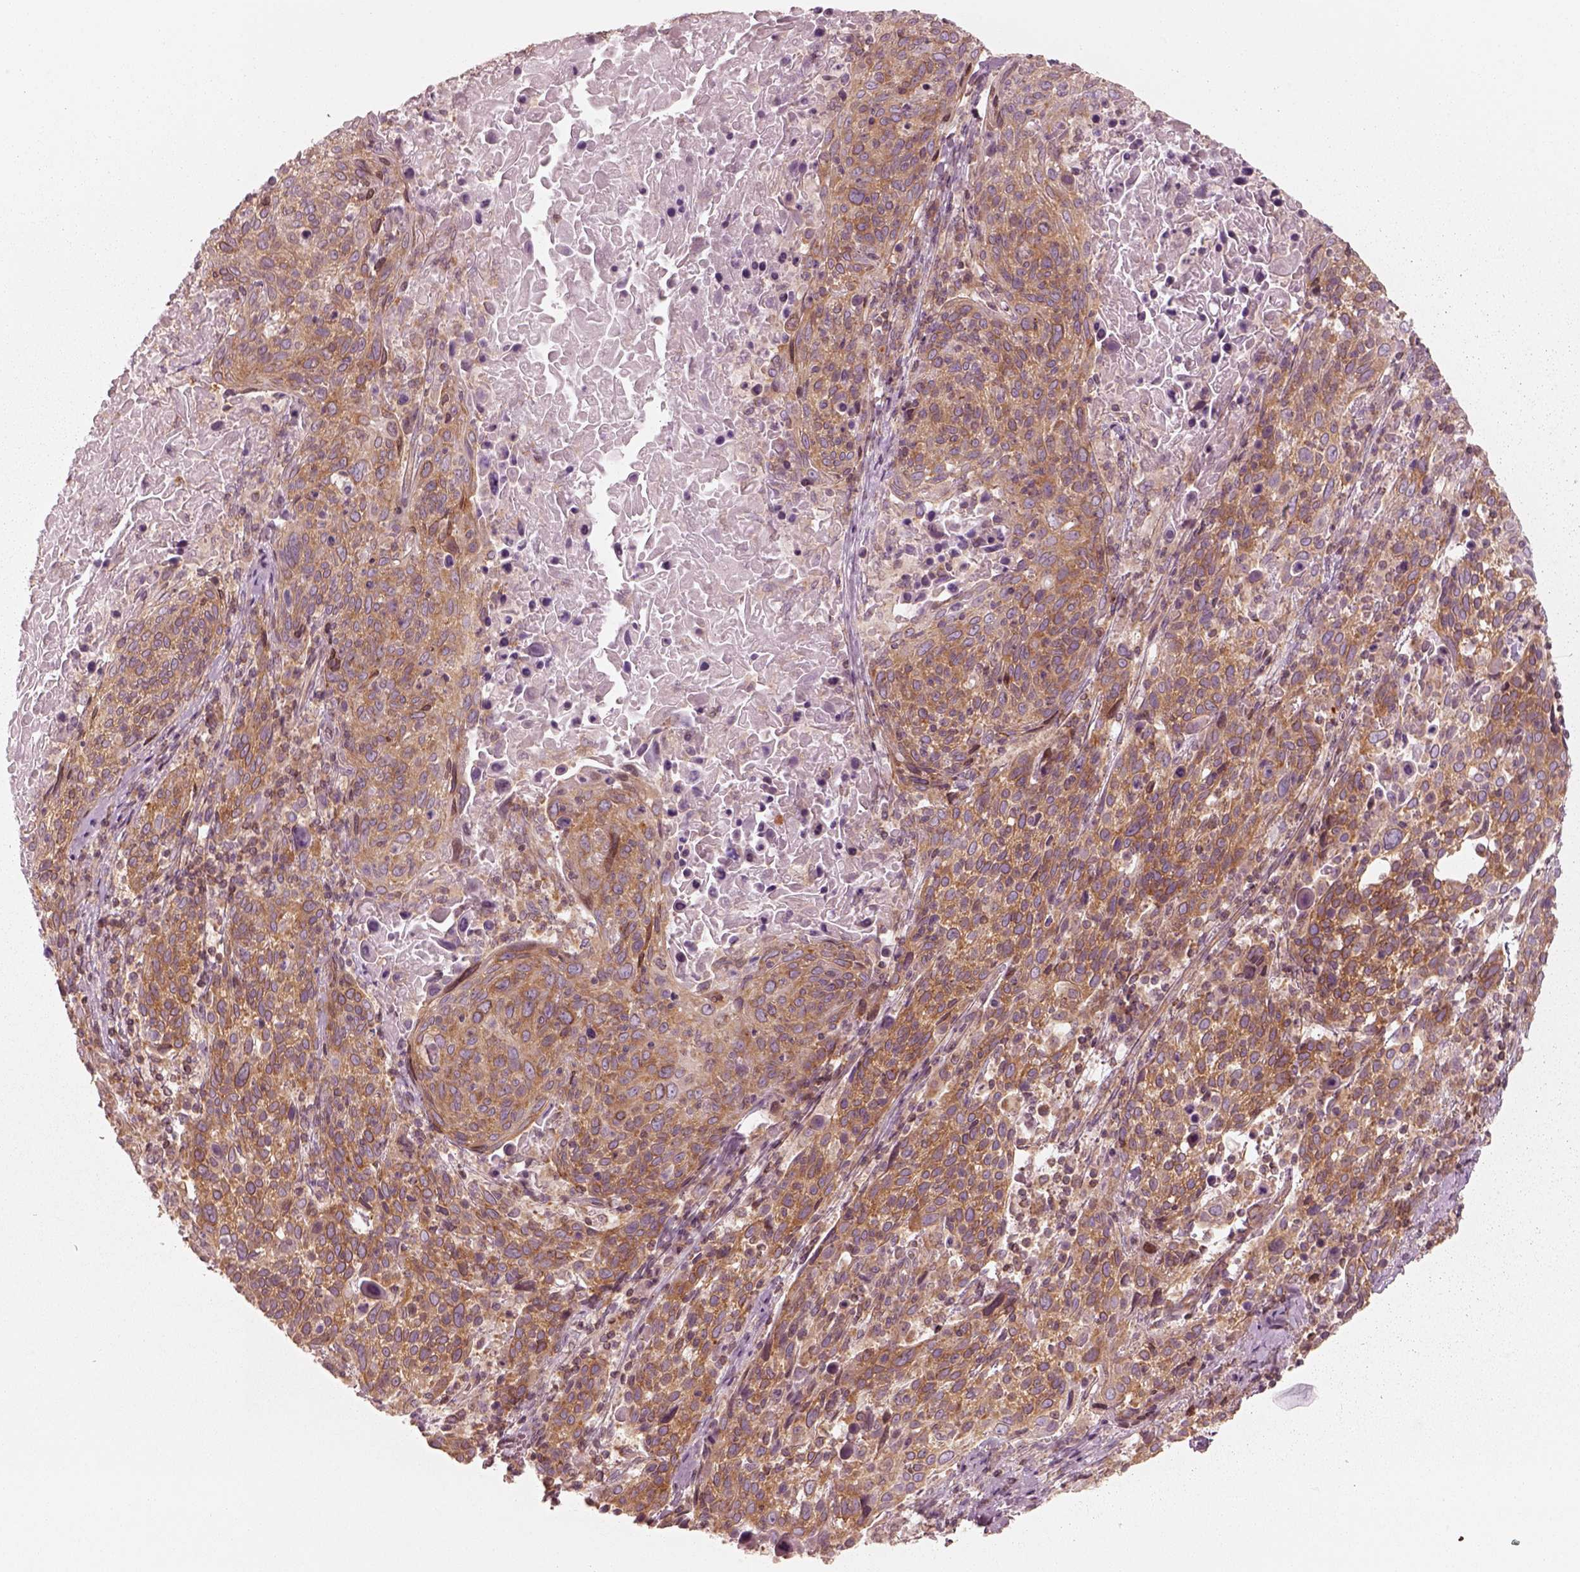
{"staining": {"intensity": "moderate", "quantity": ">75%", "location": "cytoplasmic/membranous"}, "tissue": "cervical cancer", "cell_type": "Tumor cells", "image_type": "cancer", "snomed": [{"axis": "morphology", "description": "Squamous cell carcinoma, NOS"}, {"axis": "topography", "description": "Cervix"}], "caption": "Tumor cells display moderate cytoplasmic/membranous staining in approximately >75% of cells in cervical cancer. (Stains: DAB in brown, nuclei in blue, Microscopy: brightfield microscopy at high magnification).", "gene": "CNOT2", "patient": {"sex": "female", "age": 61}}